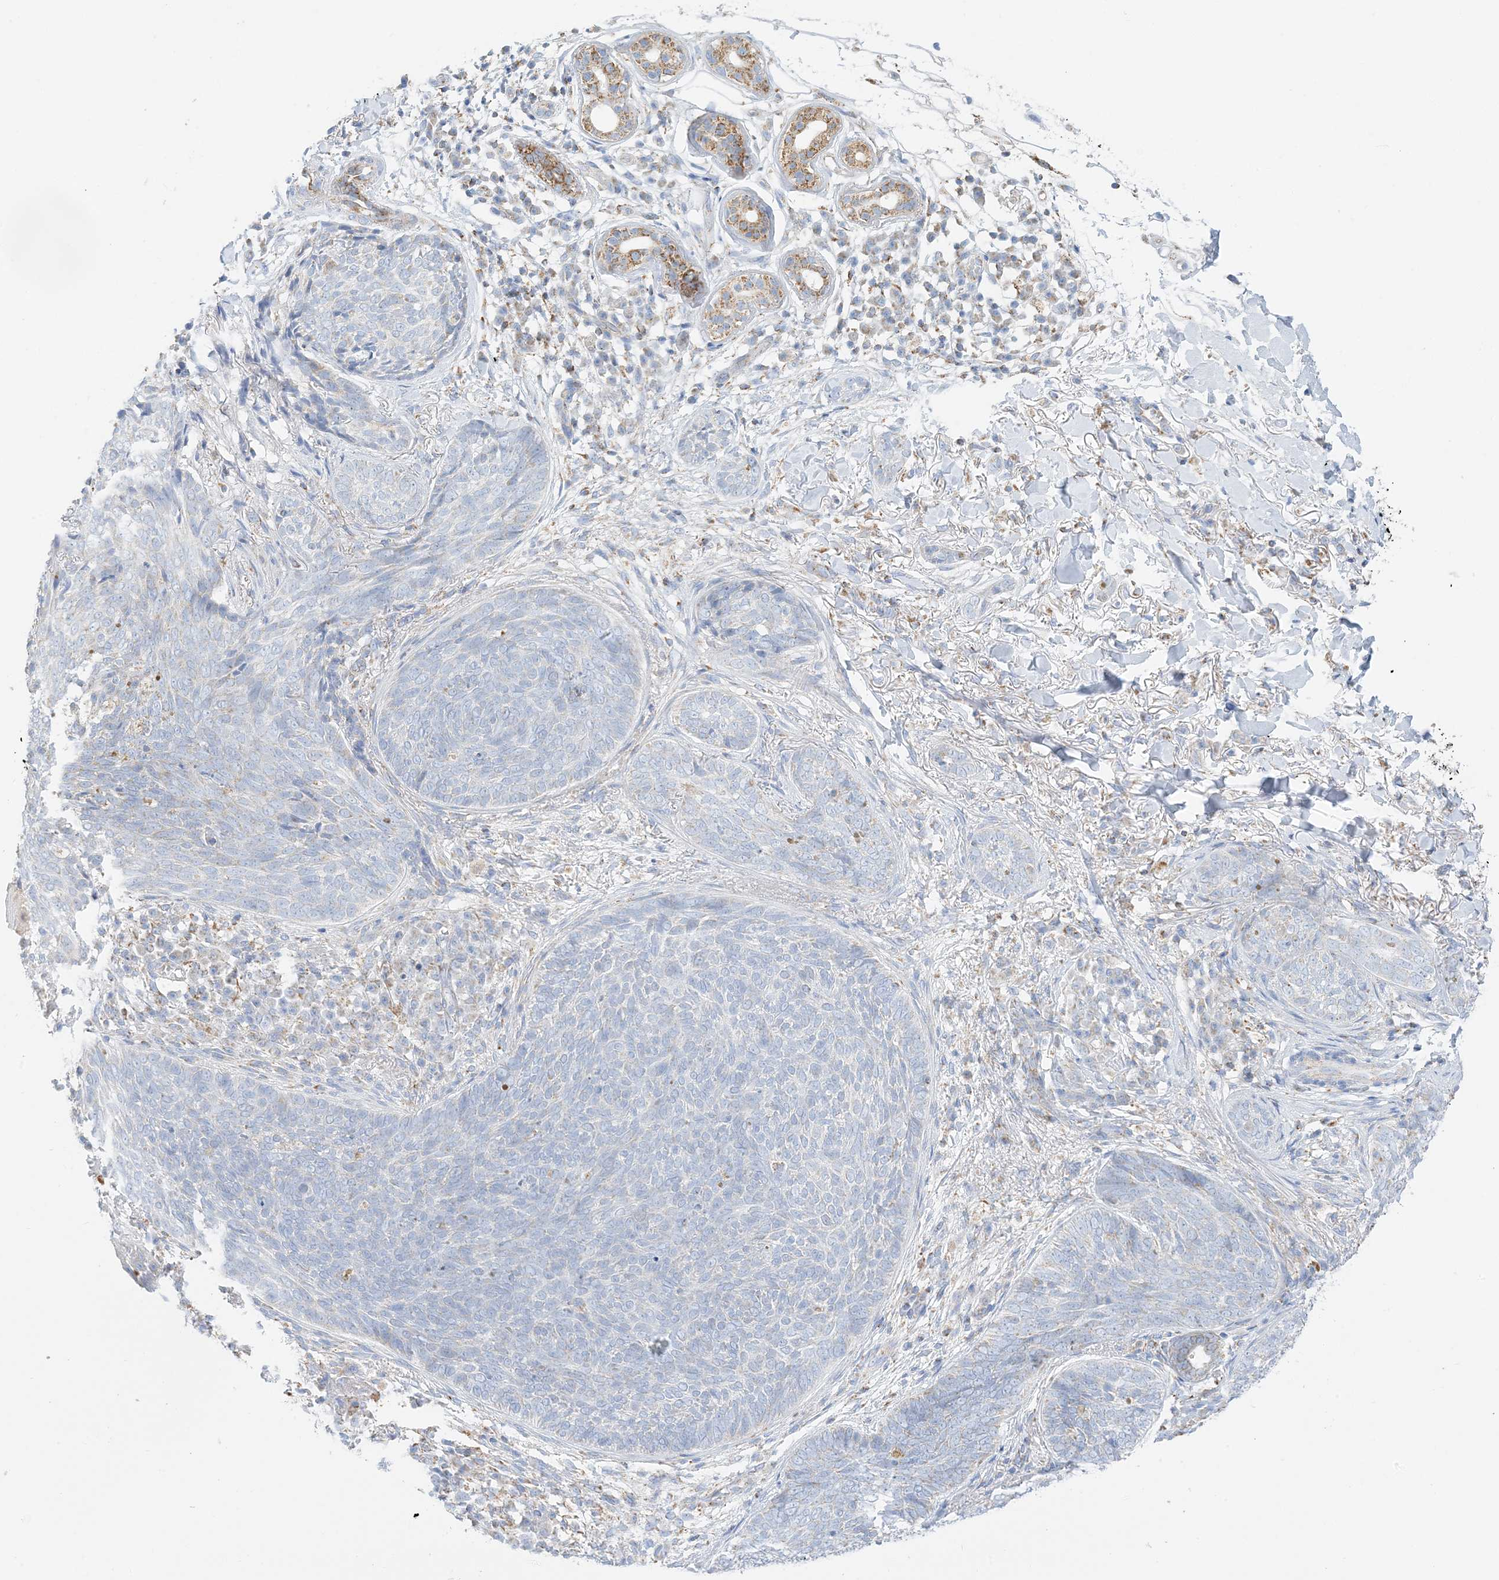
{"staining": {"intensity": "negative", "quantity": "none", "location": "none"}, "tissue": "skin cancer", "cell_type": "Tumor cells", "image_type": "cancer", "snomed": [{"axis": "morphology", "description": "Basal cell carcinoma"}, {"axis": "topography", "description": "Skin"}], "caption": "Photomicrograph shows no protein expression in tumor cells of skin basal cell carcinoma tissue.", "gene": "CAPN13", "patient": {"sex": "male", "age": 85}}